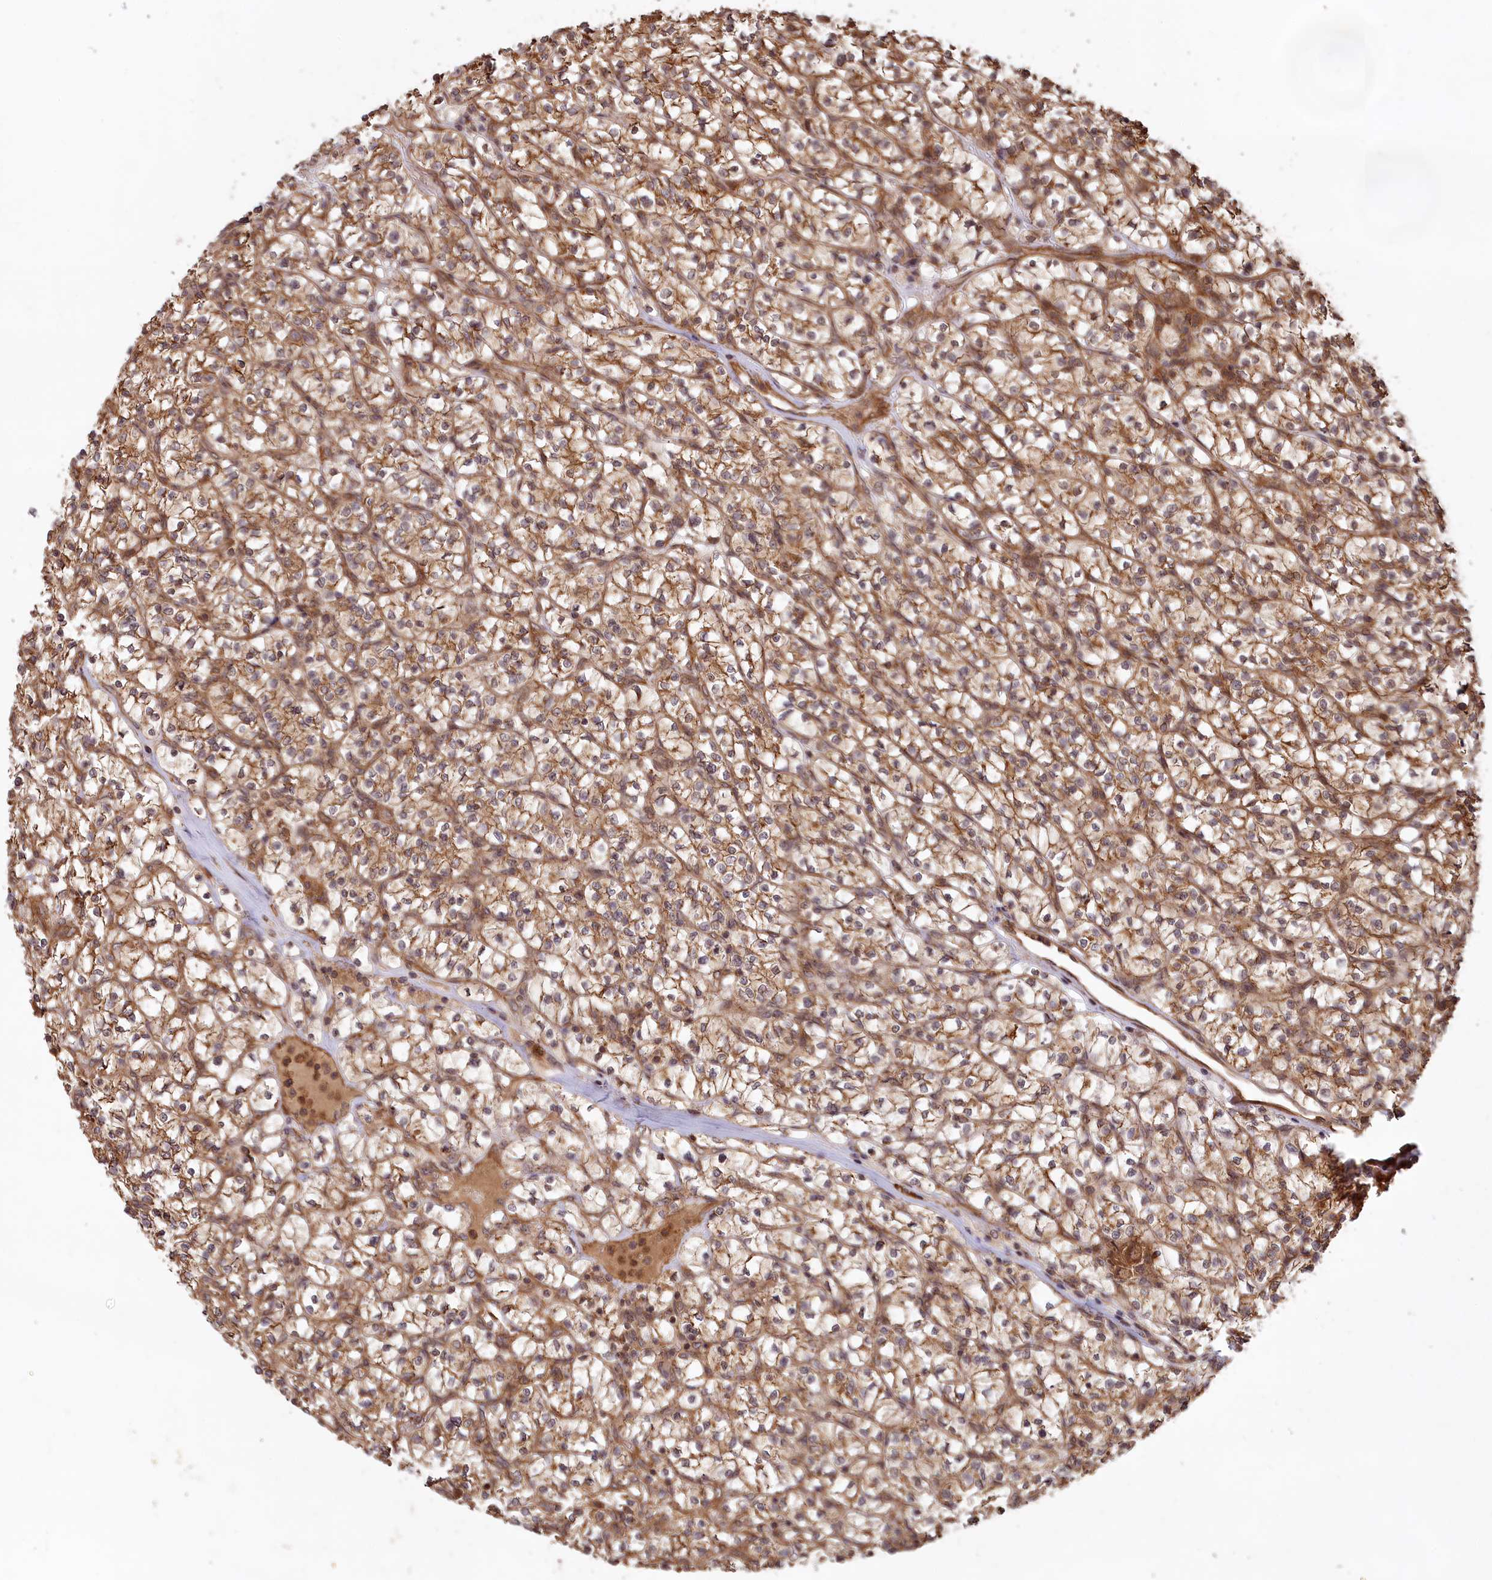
{"staining": {"intensity": "moderate", "quantity": ">75%", "location": "cytoplasmic/membranous"}, "tissue": "renal cancer", "cell_type": "Tumor cells", "image_type": "cancer", "snomed": [{"axis": "morphology", "description": "Adenocarcinoma, NOS"}, {"axis": "topography", "description": "Kidney"}], "caption": "Human renal cancer stained with a brown dye displays moderate cytoplasmic/membranous positive staining in about >75% of tumor cells.", "gene": "CCDC174", "patient": {"sex": "female", "age": 64}}